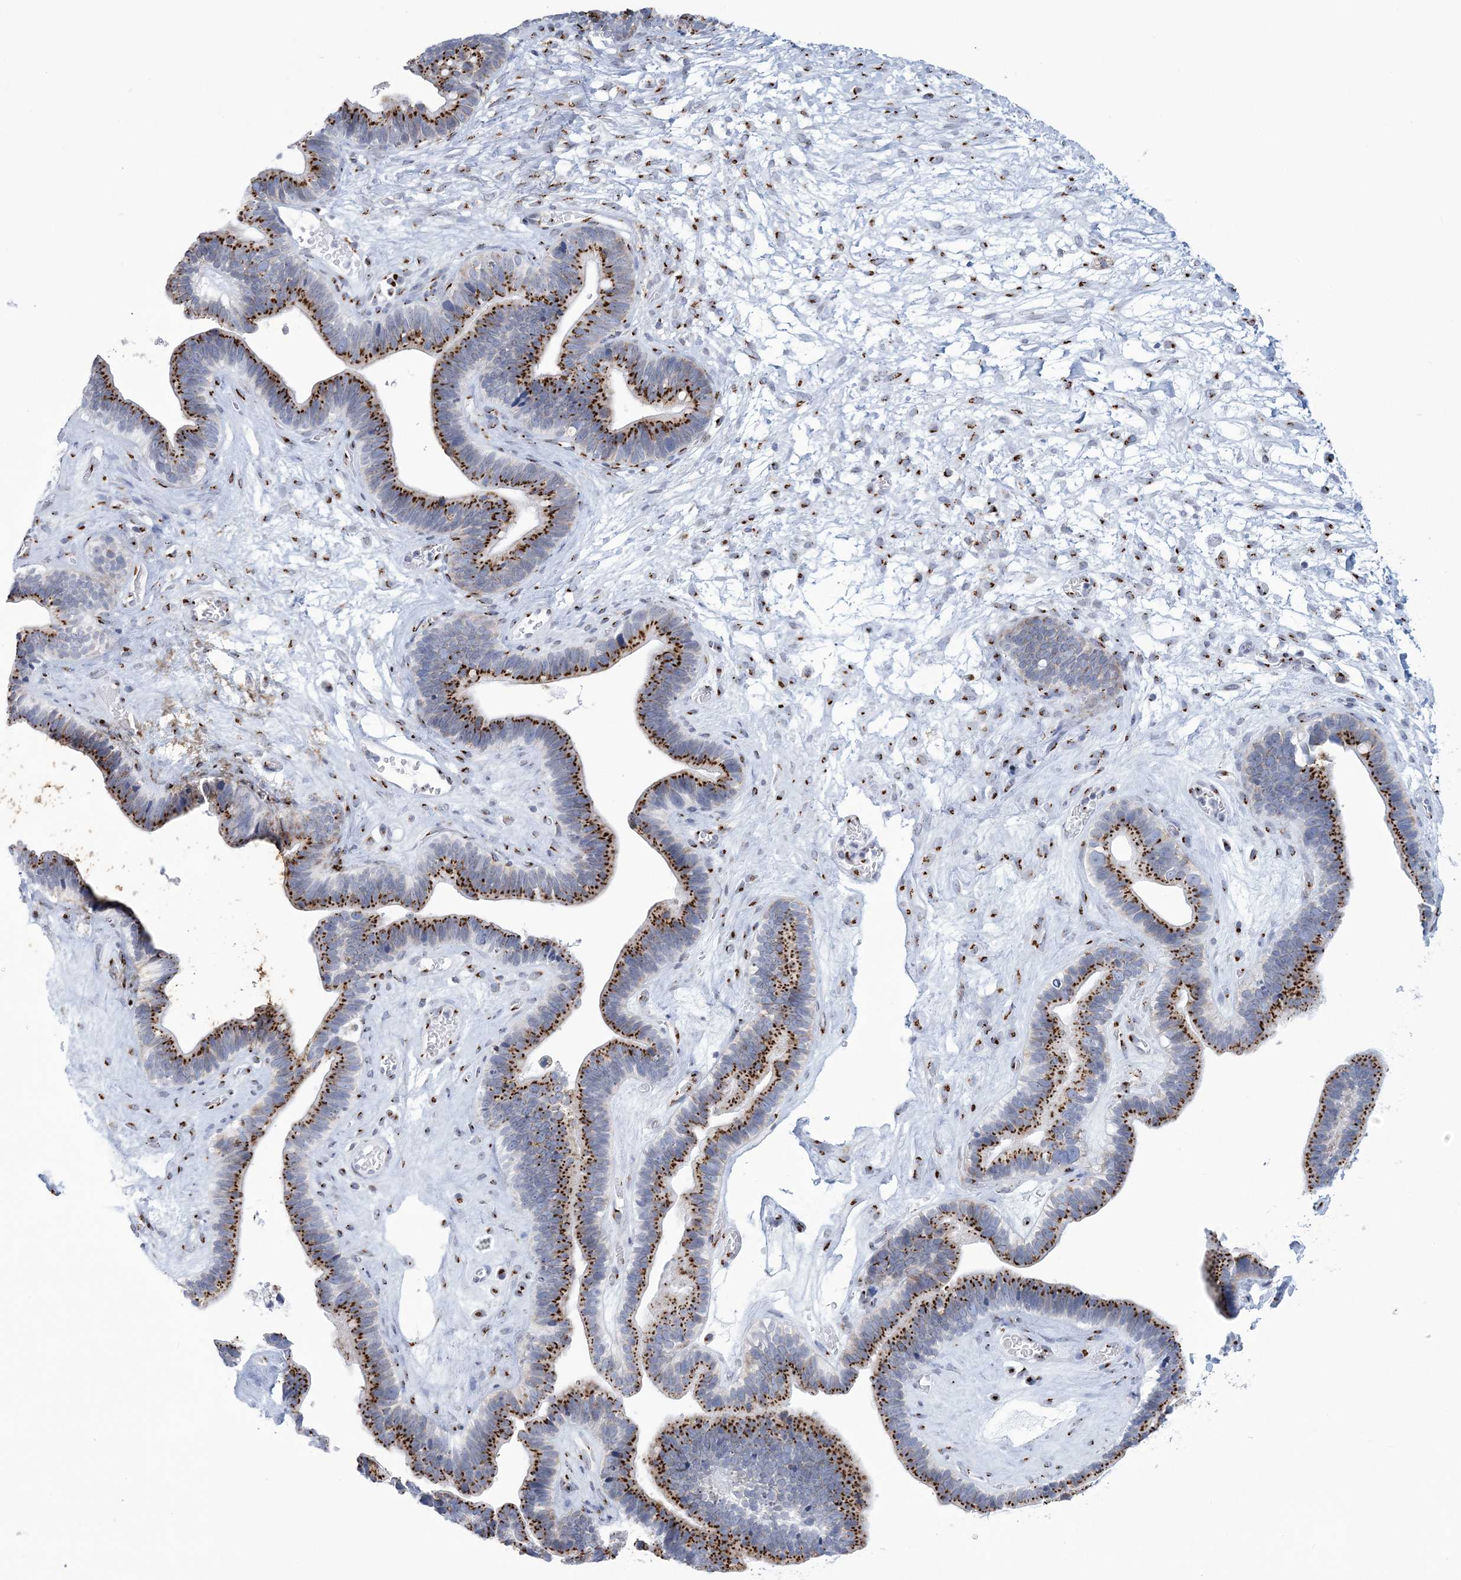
{"staining": {"intensity": "strong", "quantity": ">75%", "location": "cytoplasmic/membranous"}, "tissue": "ovarian cancer", "cell_type": "Tumor cells", "image_type": "cancer", "snomed": [{"axis": "morphology", "description": "Cystadenocarcinoma, serous, NOS"}, {"axis": "topography", "description": "Ovary"}], "caption": "About >75% of tumor cells in human ovarian serous cystadenocarcinoma reveal strong cytoplasmic/membranous protein staining as visualized by brown immunohistochemical staining.", "gene": "SLX9", "patient": {"sex": "female", "age": 56}}